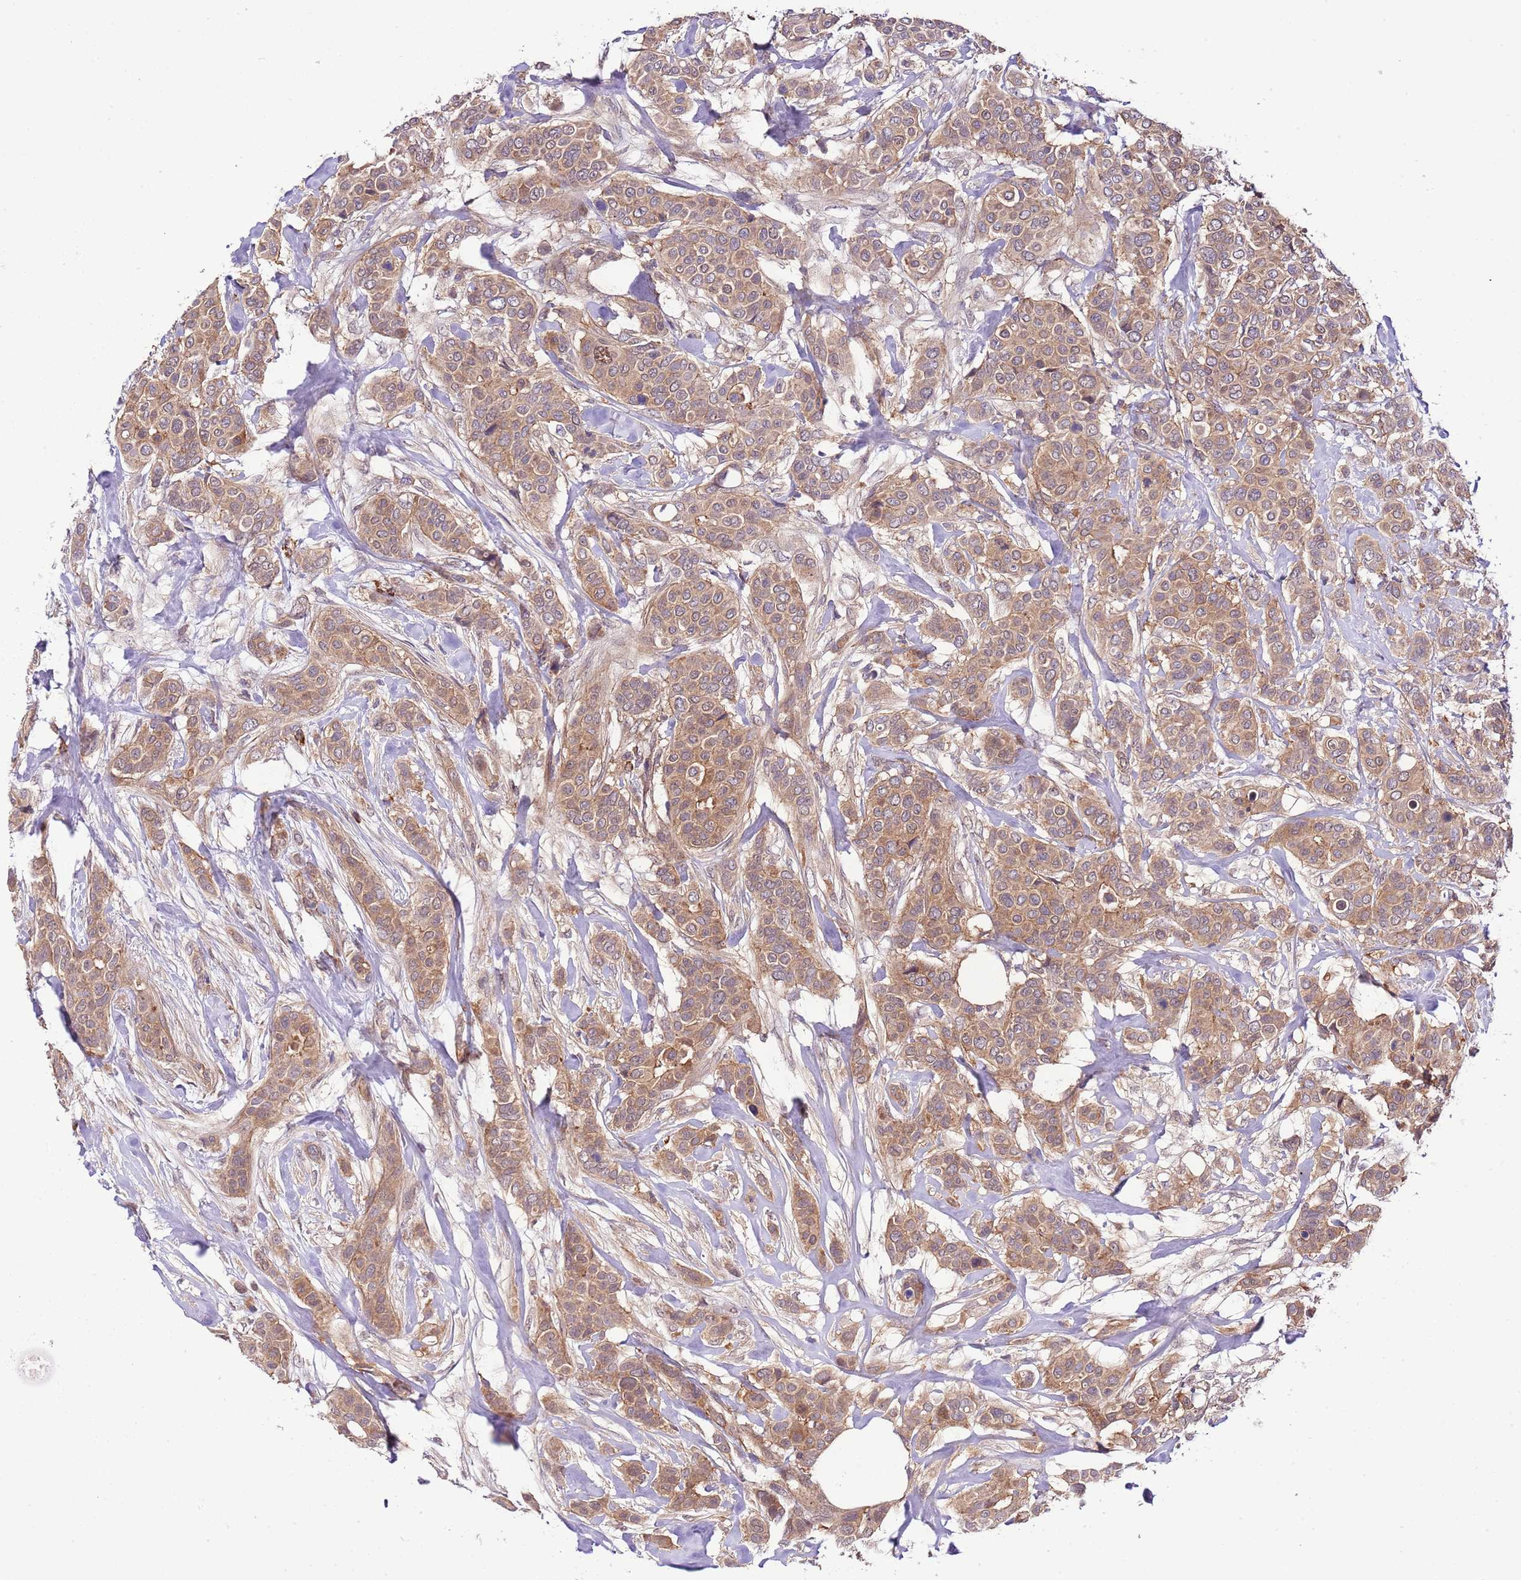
{"staining": {"intensity": "moderate", "quantity": ">75%", "location": "cytoplasmic/membranous"}, "tissue": "breast cancer", "cell_type": "Tumor cells", "image_type": "cancer", "snomed": [{"axis": "morphology", "description": "Lobular carcinoma"}, {"axis": "topography", "description": "Breast"}], "caption": "DAB (3,3'-diaminobenzidine) immunohistochemical staining of human lobular carcinoma (breast) exhibits moderate cytoplasmic/membranous protein expression in approximately >75% of tumor cells.", "gene": "DONSON", "patient": {"sex": "female", "age": 51}}